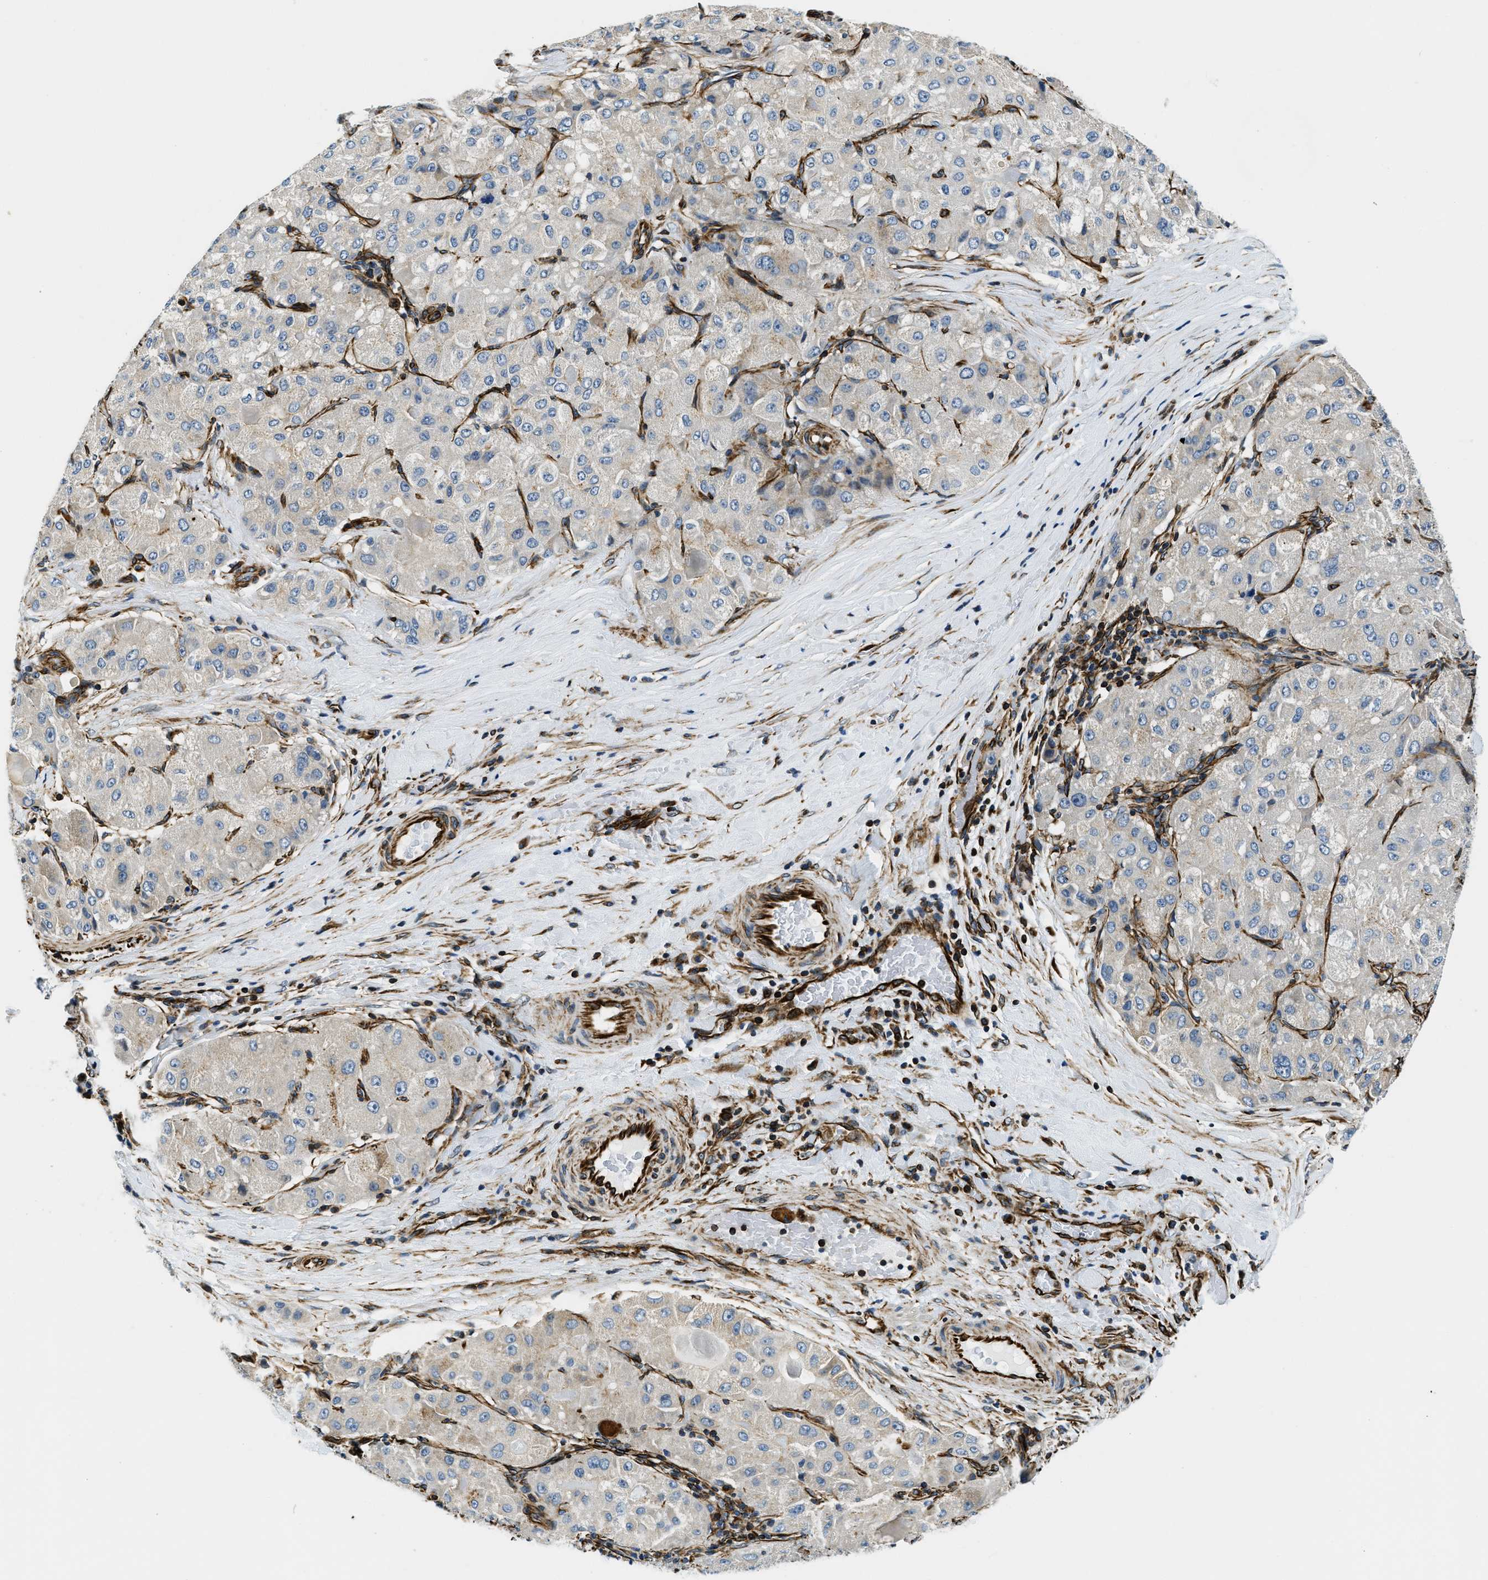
{"staining": {"intensity": "negative", "quantity": "none", "location": "none"}, "tissue": "liver cancer", "cell_type": "Tumor cells", "image_type": "cancer", "snomed": [{"axis": "morphology", "description": "Carcinoma, Hepatocellular, NOS"}, {"axis": "topography", "description": "Liver"}], "caption": "Immunohistochemistry (IHC) of liver cancer (hepatocellular carcinoma) demonstrates no staining in tumor cells.", "gene": "GNS", "patient": {"sex": "male", "age": 80}}